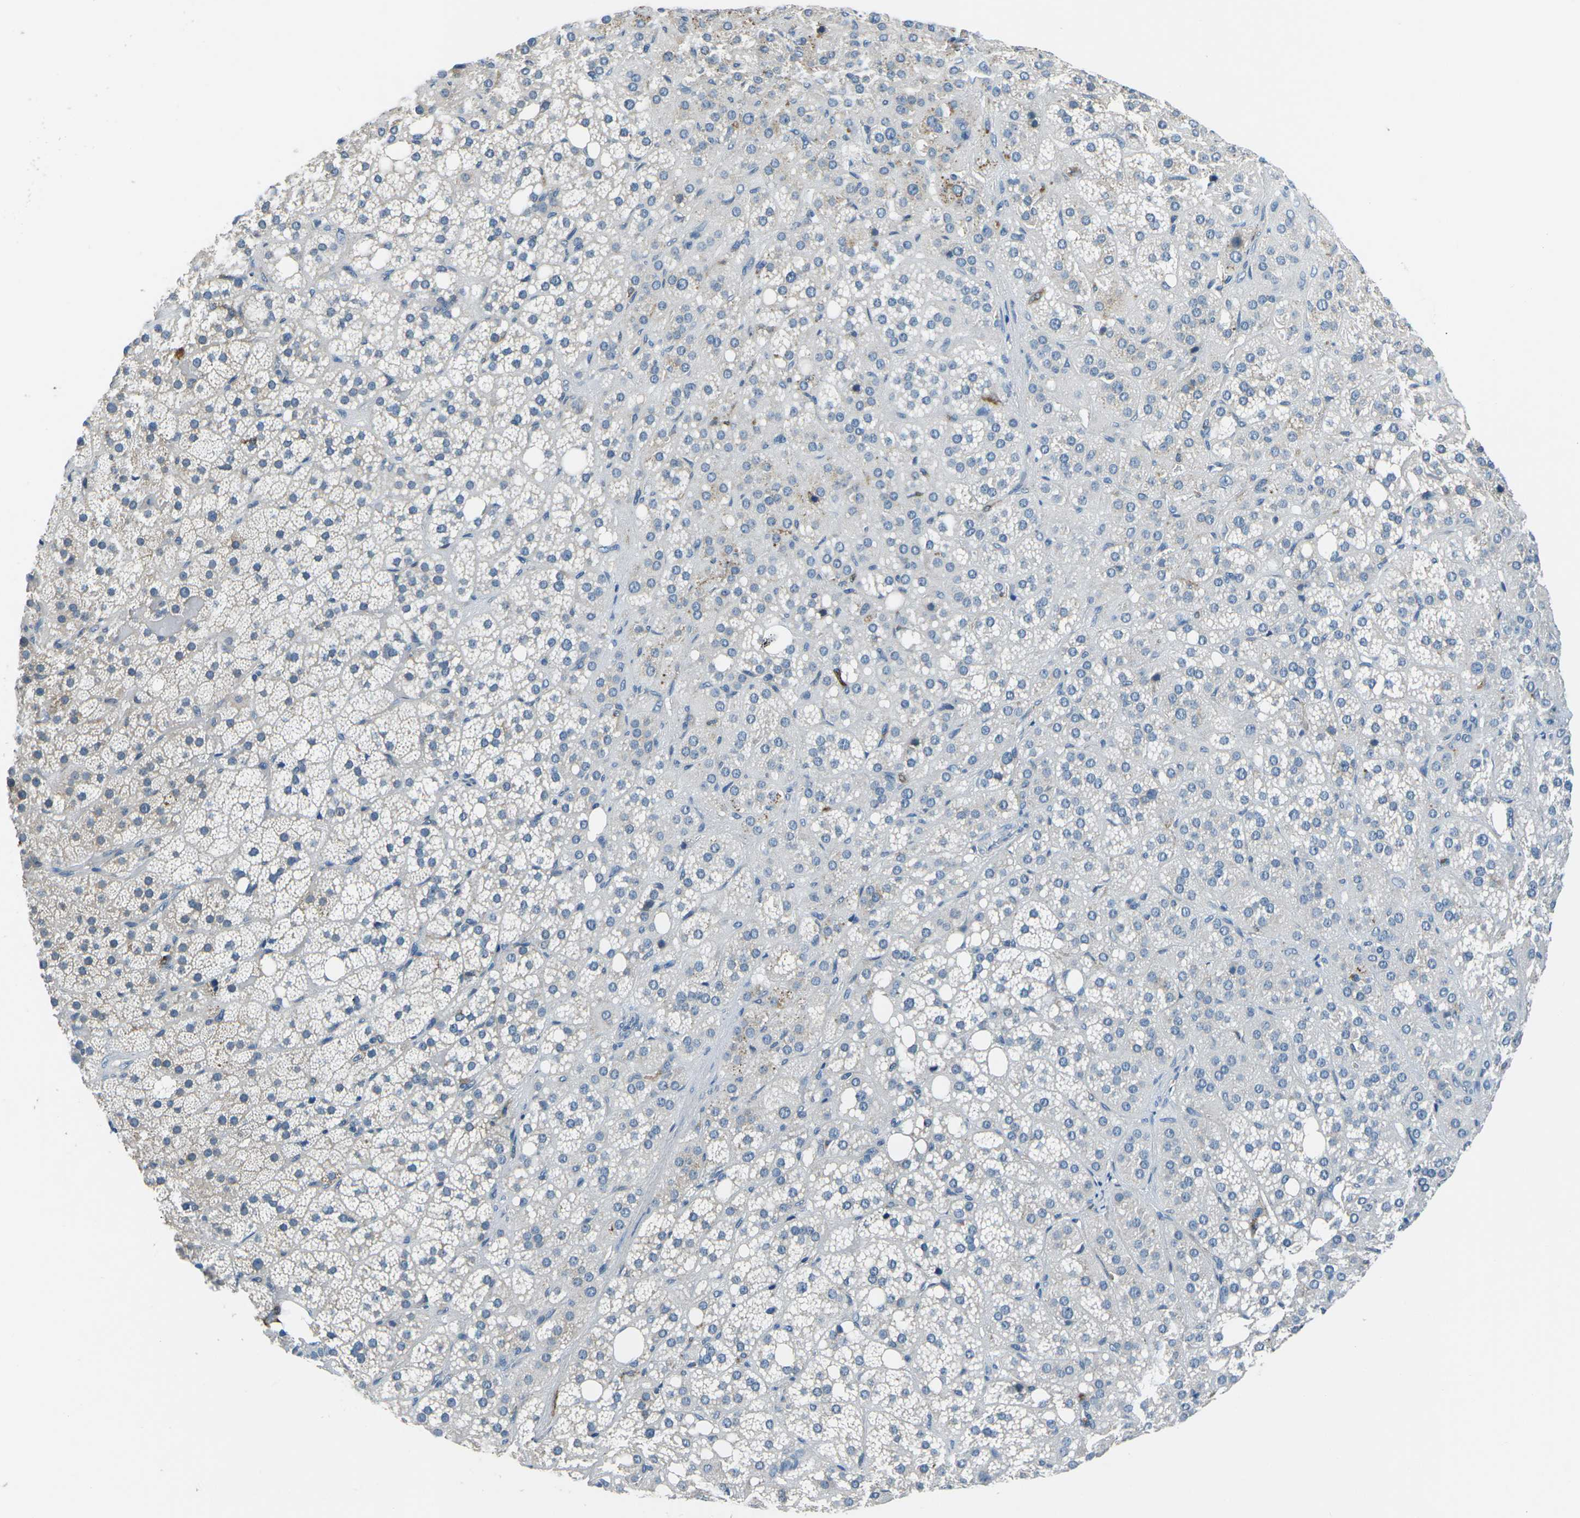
{"staining": {"intensity": "moderate", "quantity": "<25%", "location": "cytoplasmic/membranous"}, "tissue": "adrenal gland", "cell_type": "Glandular cells", "image_type": "normal", "snomed": [{"axis": "morphology", "description": "Normal tissue, NOS"}, {"axis": "topography", "description": "Adrenal gland"}], "caption": "Protein expression analysis of benign human adrenal gland reveals moderate cytoplasmic/membranous staining in approximately <25% of glandular cells. The staining was performed using DAB (3,3'-diaminobenzidine), with brown indicating positive protein expression. Nuclei are stained blue with hematoxylin.", "gene": "CD1D", "patient": {"sex": "female", "age": 59}}